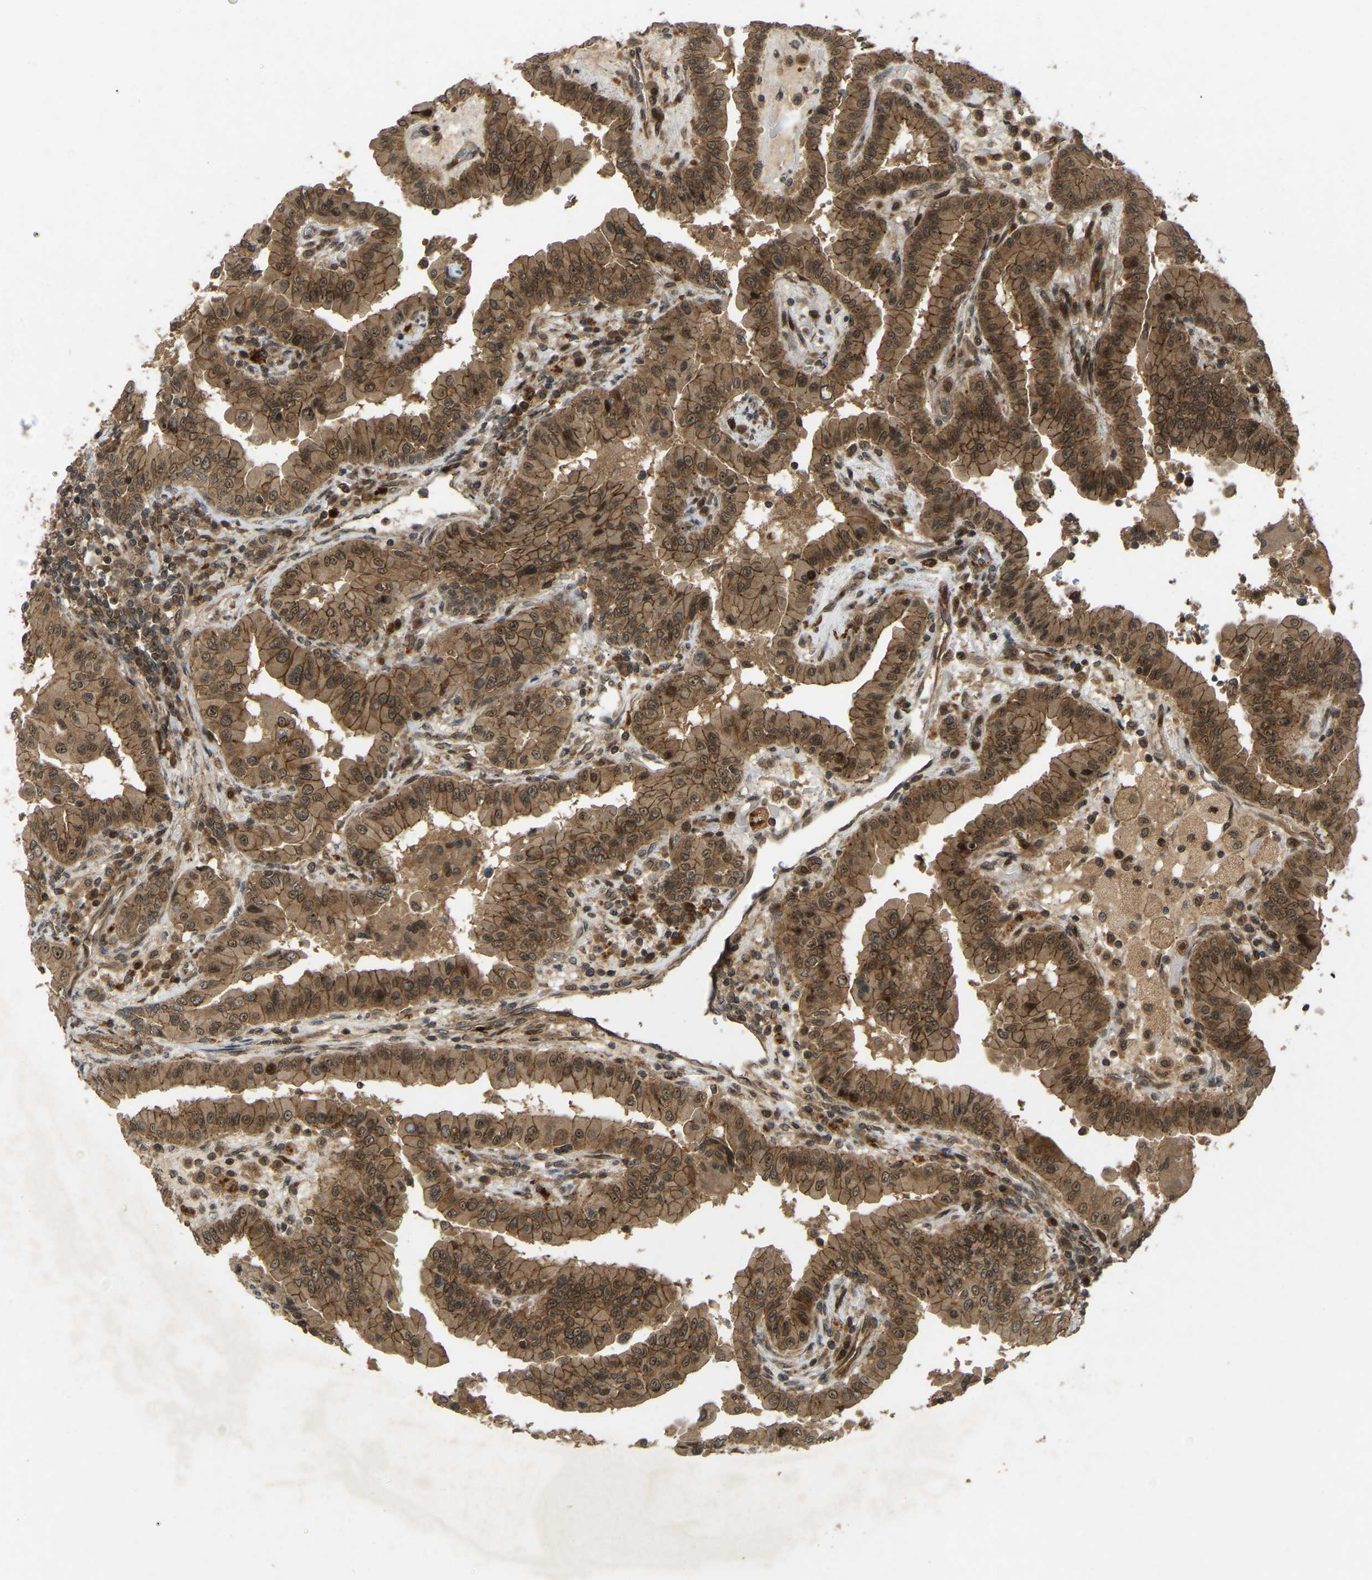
{"staining": {"intensity": "moderate", "quantity": ">75%", "location": "cytoplasmic/membranous,nuclear"}, "tissue": "thyroid cancer", "cell_type": "Tumor cells", "image_type": "cancer", "snomed": [{"axis": "morphology", "description": "Papillary adenocarcinoma, NOS"}, {"axis": "topography", "description": "Thyroid gland"}], "caption": "Papillary adenocarcinoma (thyroid) stained with immunohistochemistry exhibits moderate cytoplasmic/membranous and nuclear staining in about >75% of tumor cells. (DAB IHC, brown staining for protein, blue staining for nuclei).", "gene": "KIAA1549", "patient": {"sex": "male", "age": 33}}